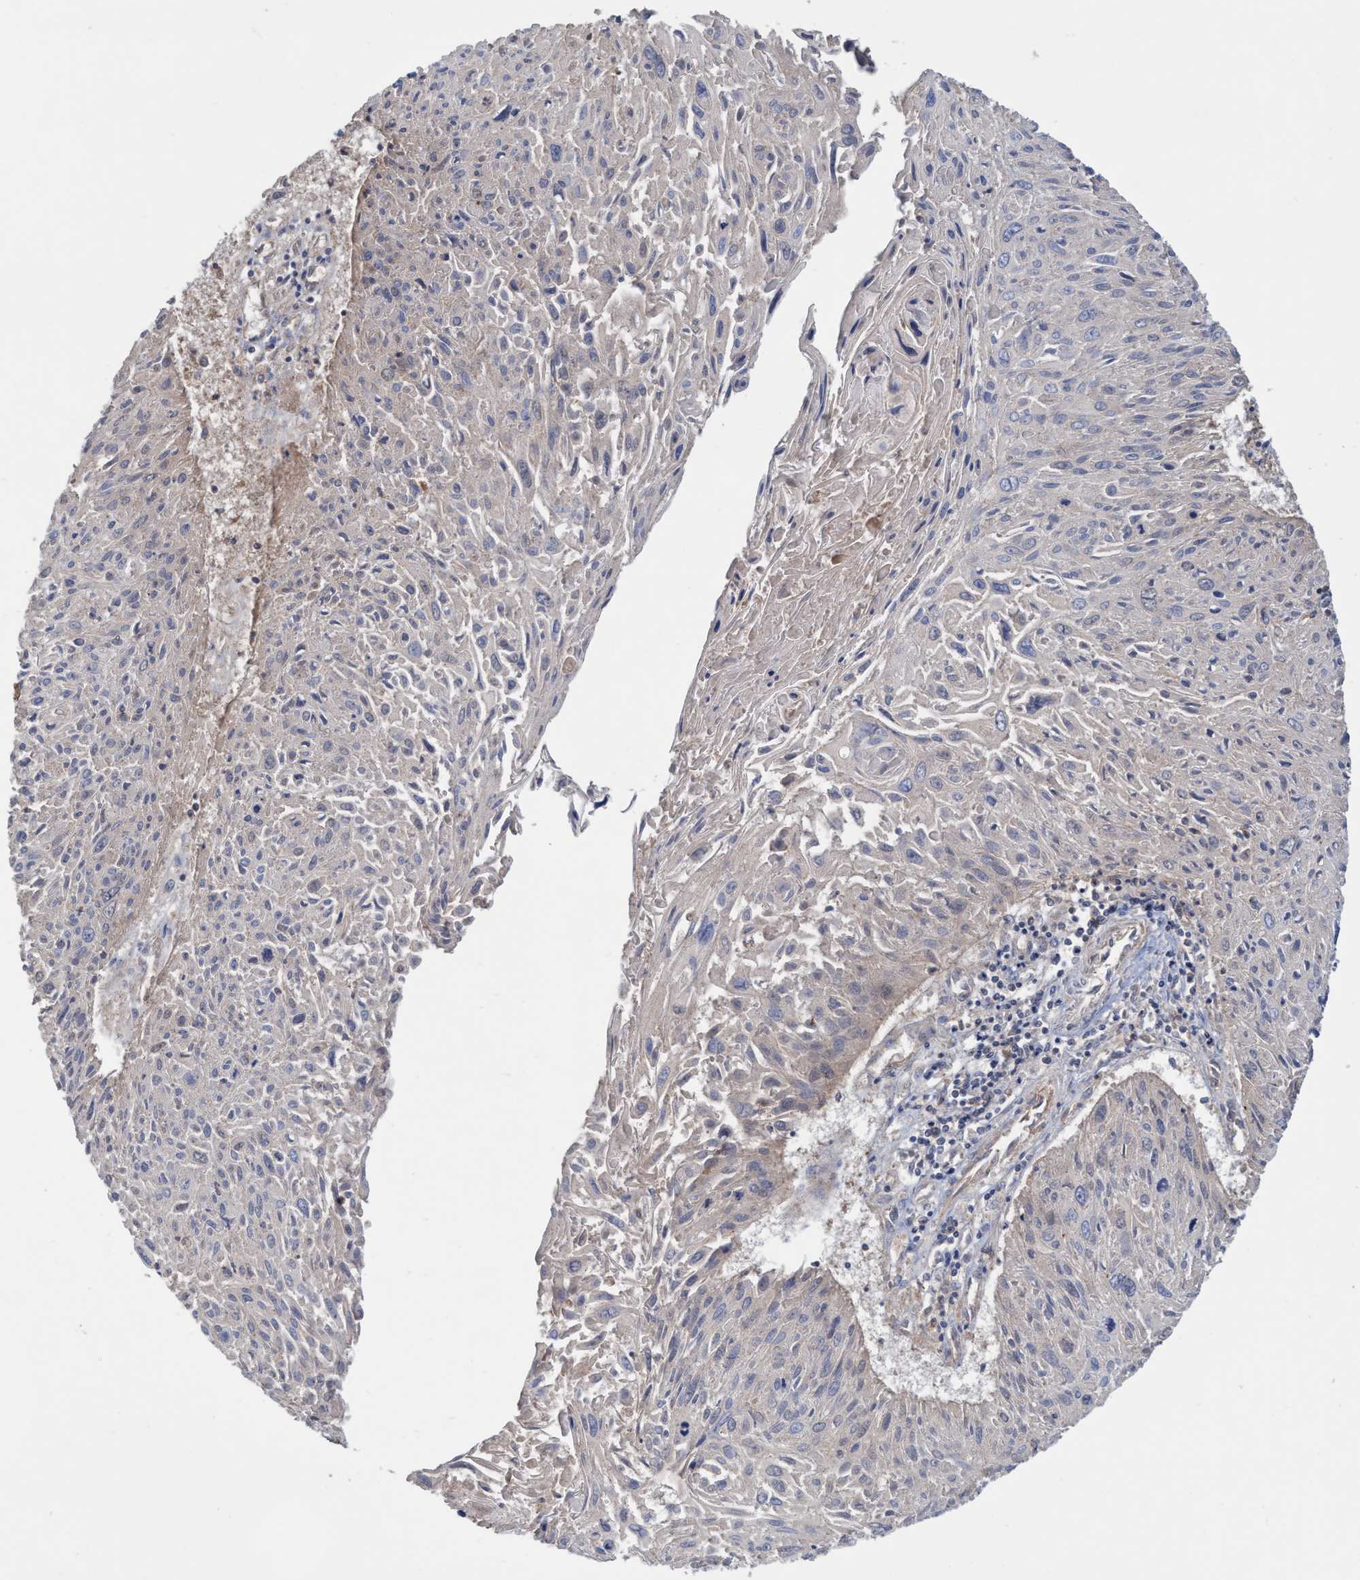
{"staining": {"intensity": "negative", "quantity": "none", "location": "none"}, "tissue": "cervical cancer", "cell_type": "Tumor cells", "image_type": "cancer", "snomed": [{"axis": "morphology", "description": "Squamous cell carcinoma, NOS"}, {"axis": "topography", "description": "Cervix"}], "caption": "Cervical squamous cell carcinoma stained for a protein using IHC shows no staining tumor cells.", "gene": "CALCOCO2", "patient": {"sex": "female", "age": 51}}